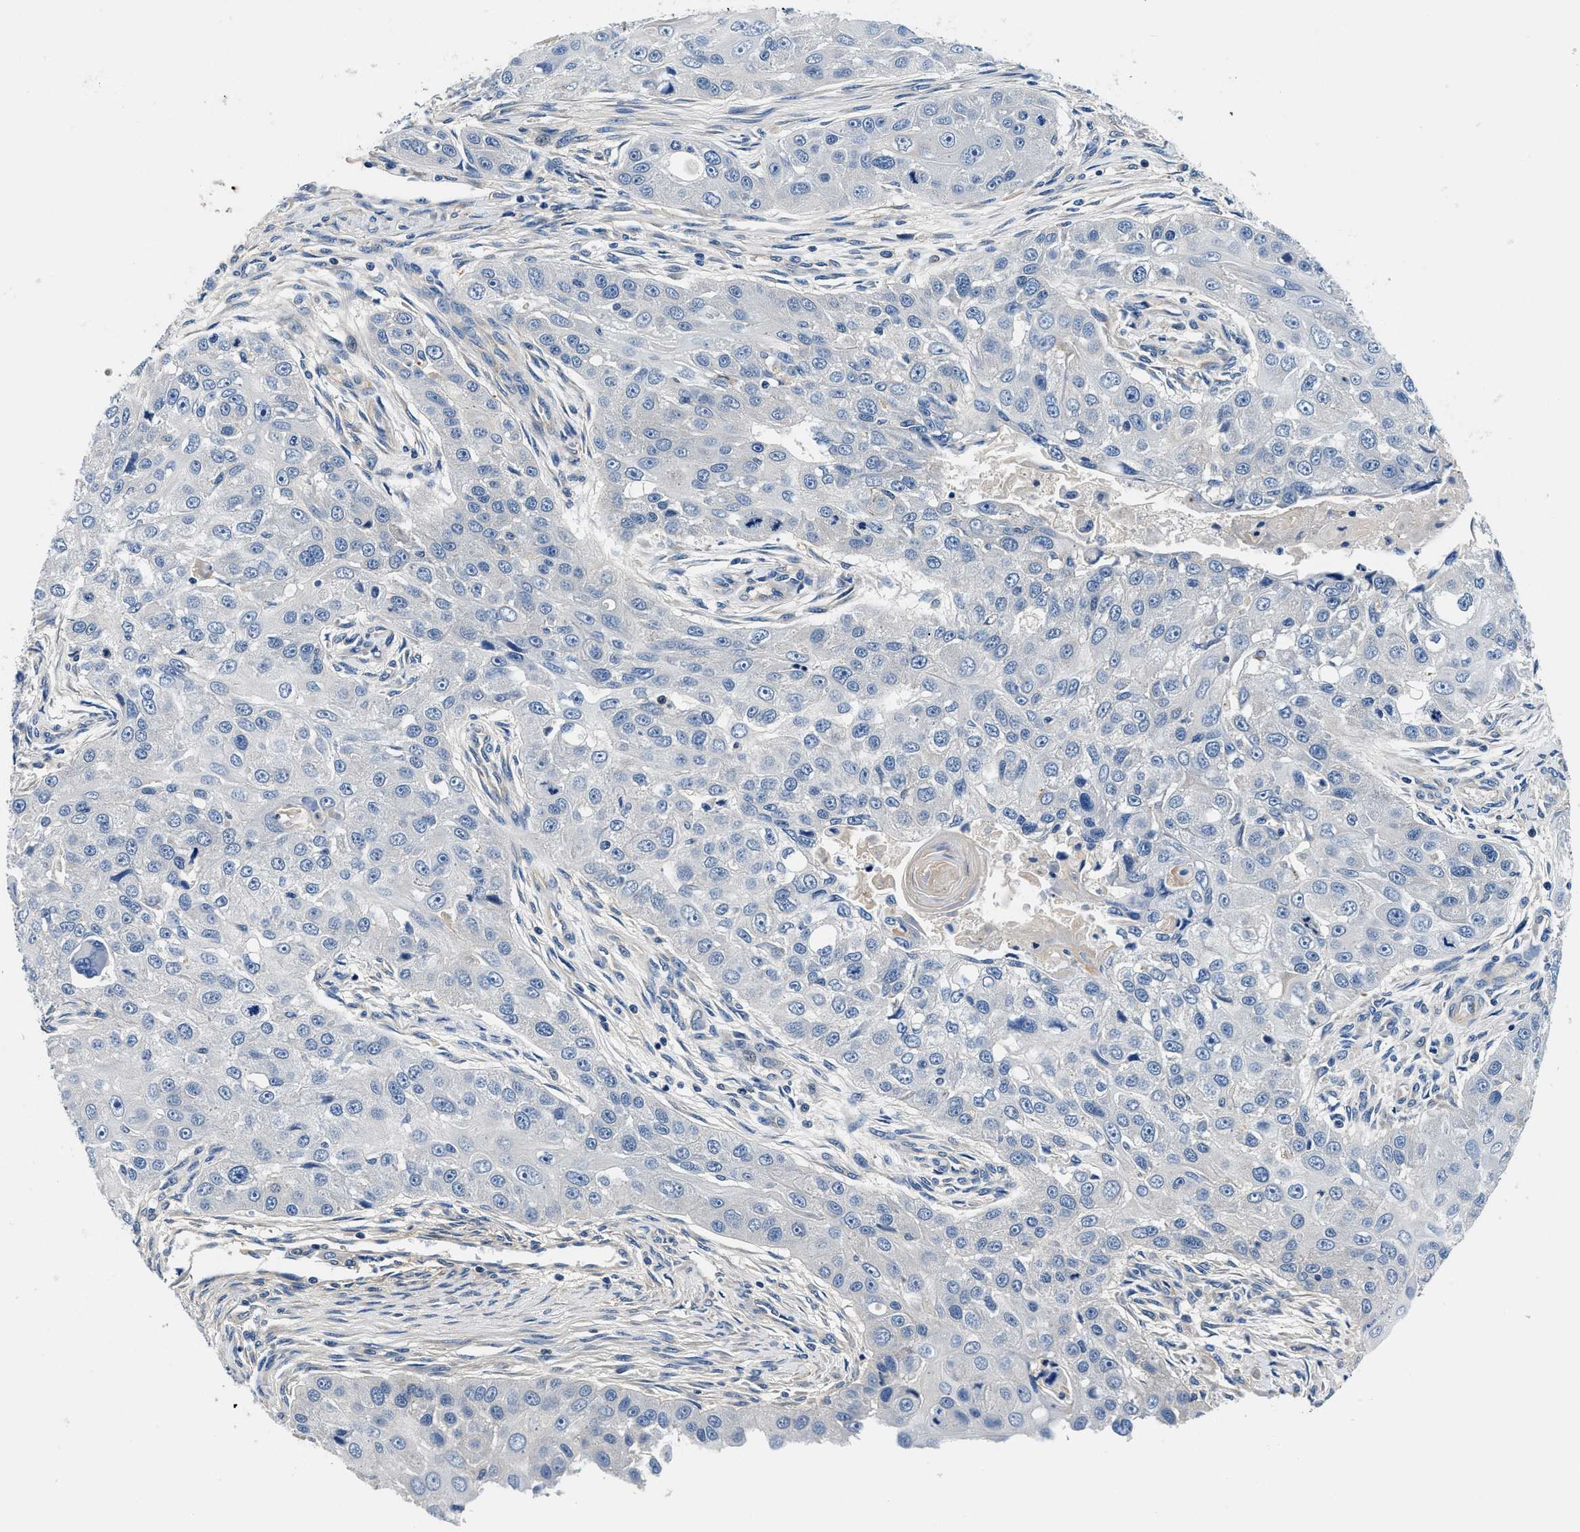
{"staining": {"intensity": "negative", "quantity": "none", "location": "none"}, "tissue": "head and neck cancer", "cell_type": "Tumor cells", "image_type": "cancer", "snomed": [{"axis": "morphology", "description": "Normal tissue, NOS"}, {"axis": "morphology", "description": "Squamous cell carcinoma, NOS"}, {"axis": "topography", "description": "Skeletal muscle"}, {"axis": "topography", "description": "Head-Neck"}], "caption": "Immunohistochemistry (IHC) photomicrograph of neoplastic tissue: squamous cell carcinoma (head and neck) stained with DAB (3,3'-diaminobenzidine) demonstrates no significant protein staining in tumor cells.", "gene": "ZFAND3", "patient": {"sex": "male", "age": 51}}